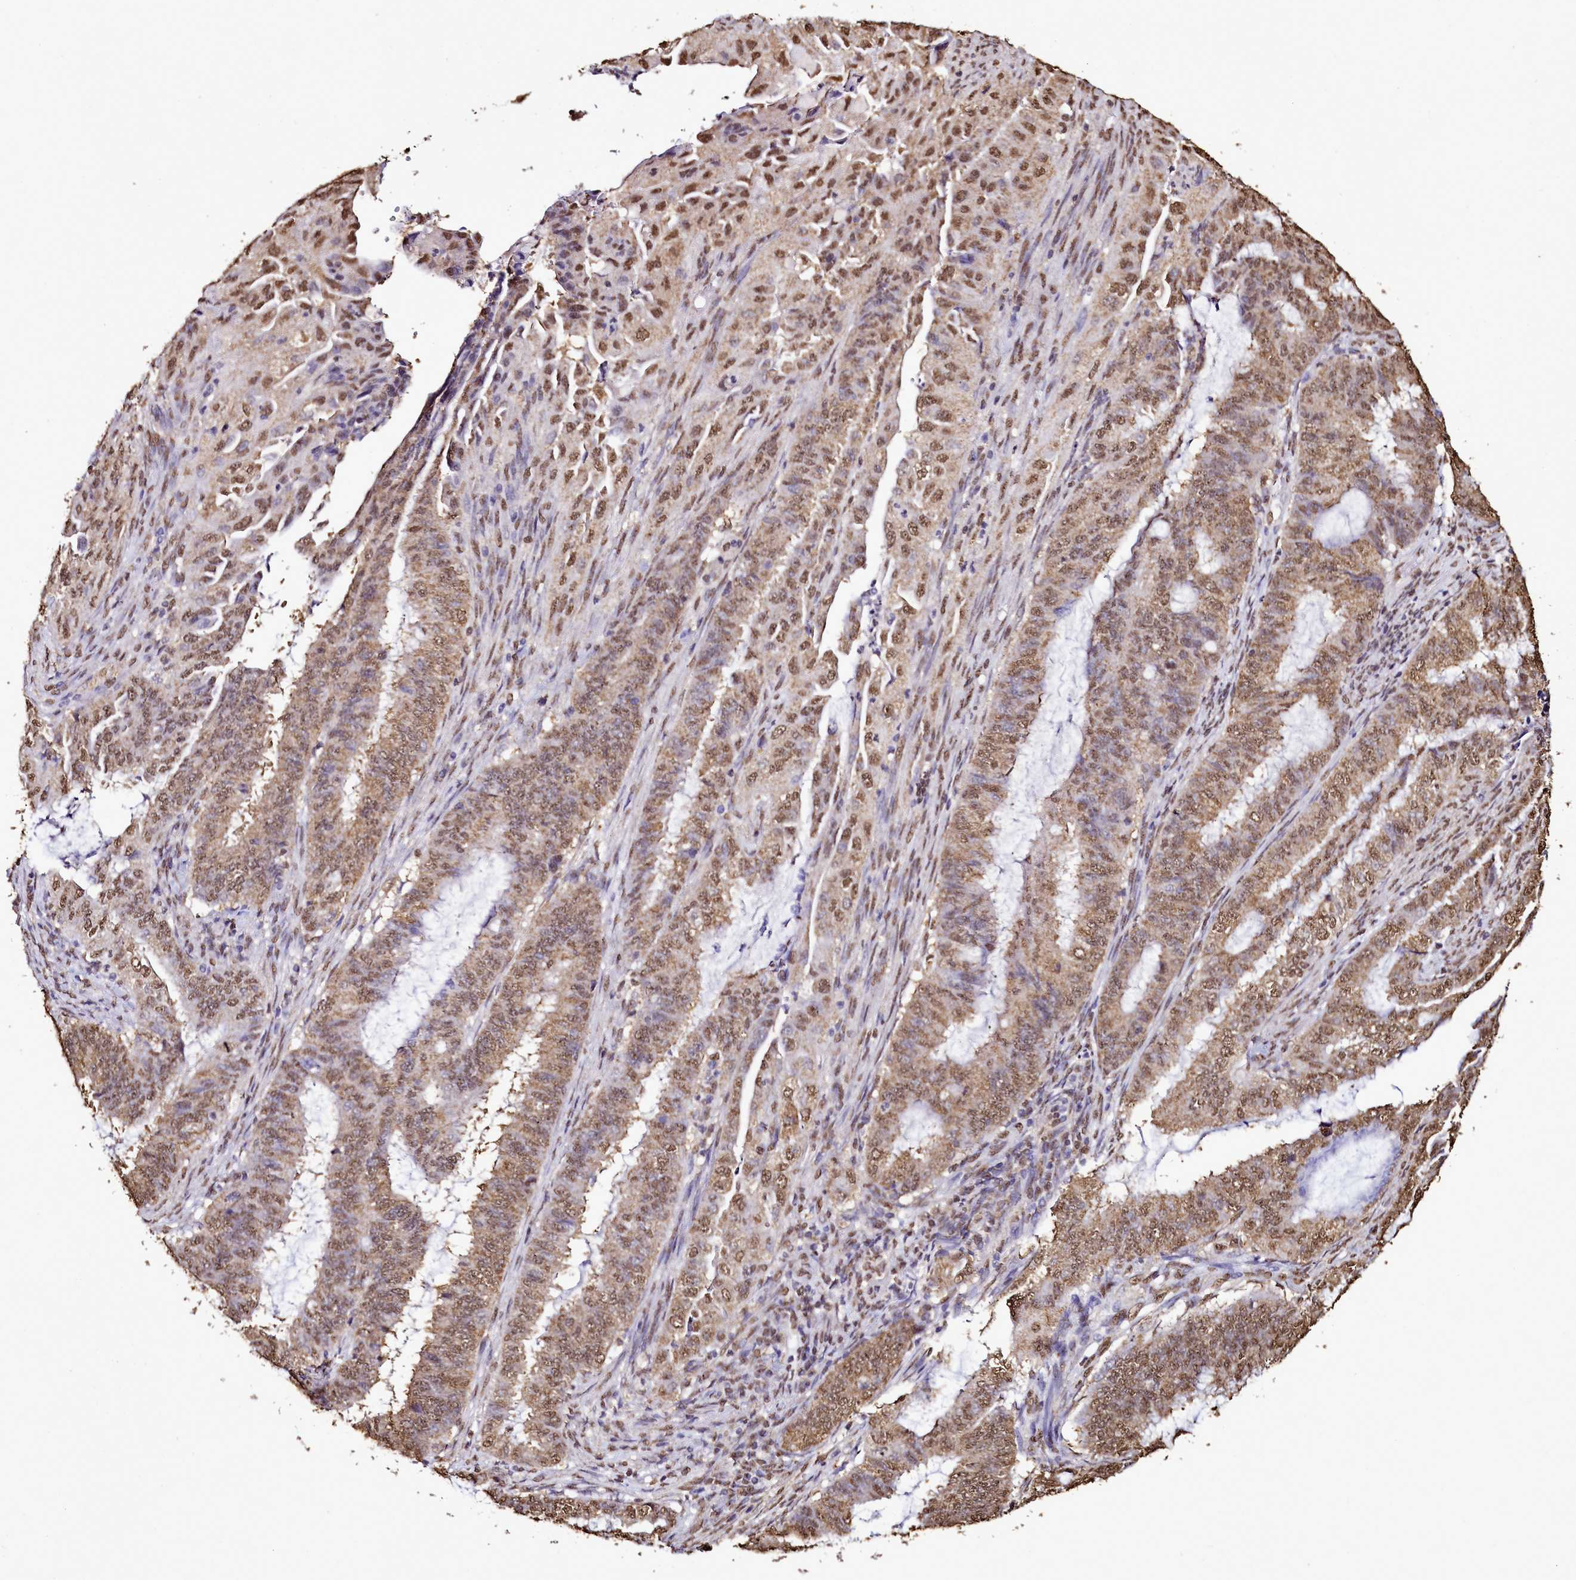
{"staining": {"intensity": "moderate", "quantity": ">75%", "location": "nuclear"}, "tissue": "endometrial cancer", "cell_type": "Tumor cells", "image_type": "cancer", "snomed": [{"axis": "morphology", "description": "Adenocarcinoma, NOS"}, {"axis": "topography", "description": "Endometrium"}], "caption": "About >75% of tumor cells in endometrial cancer (adenocarcinoma) reveal moderate nuclear protein staining as visualized by brown immunohistochemical staining.", "gene": "TRIP6", "patient": {"sex": "female", "age": 51}}